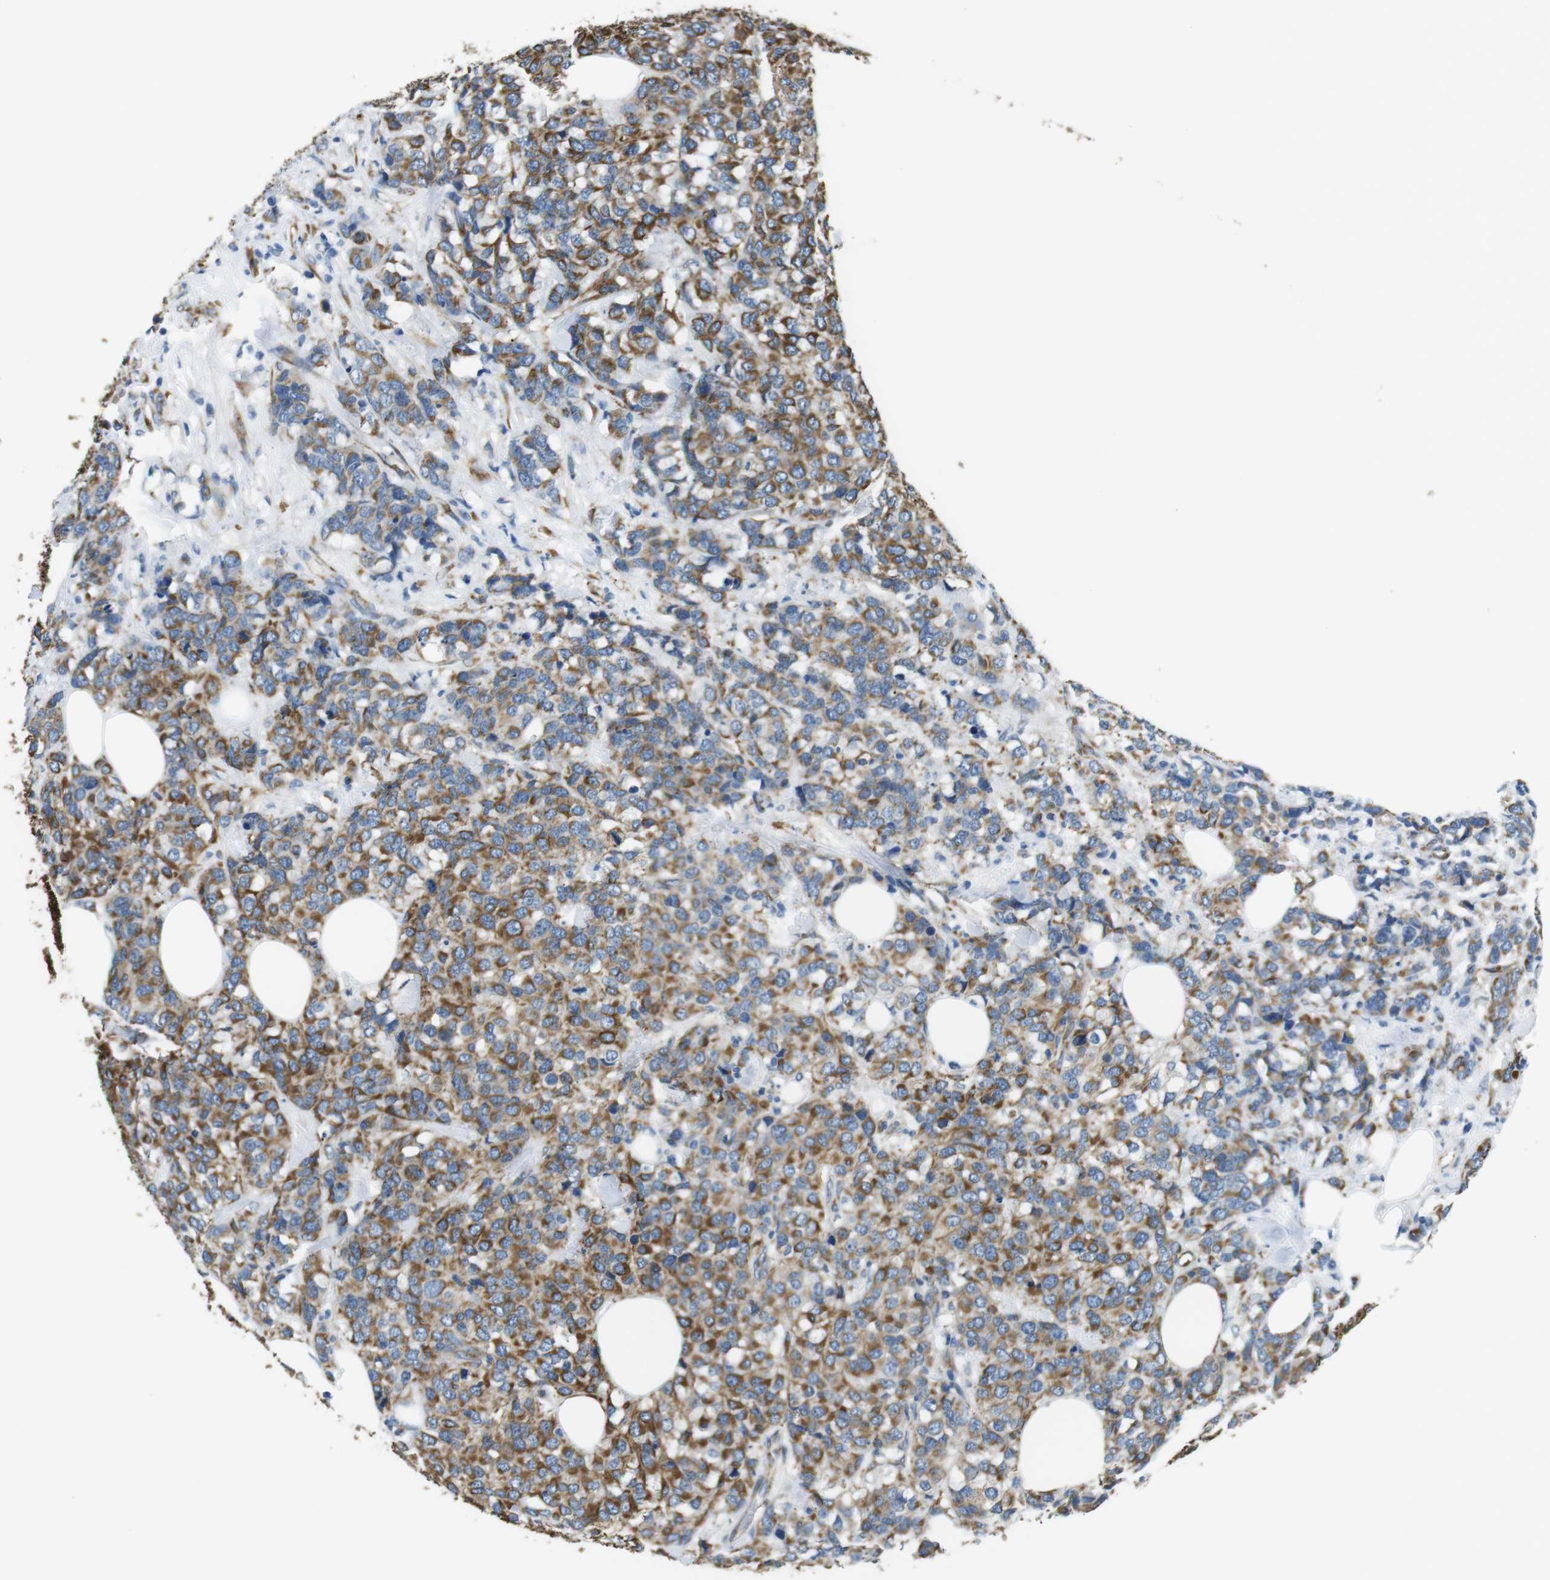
{"staining": {"intensity": "moderate", "quantity": ">75%", "location": "cytoplasmic/membranous"}, "tissue": "breast cancer", "cell_type": "Tumor cells", "image_type": "cancer", "snomed": [{"axis": "morphology", "description": "Lobular carcinoma"}, {"axis": "topography", "description": "Breast"}], "caption": "Breast cancer tissue demonstrates moderate cytoplasmic/membranous staining in approximately >75% of tumor cells, visualized by immunohistochemistry. (Brightfield microscopy of DAB IHC at high magnification).", "gene": "UNC5CL", "patient": {"sex": "female", "age": 59}}